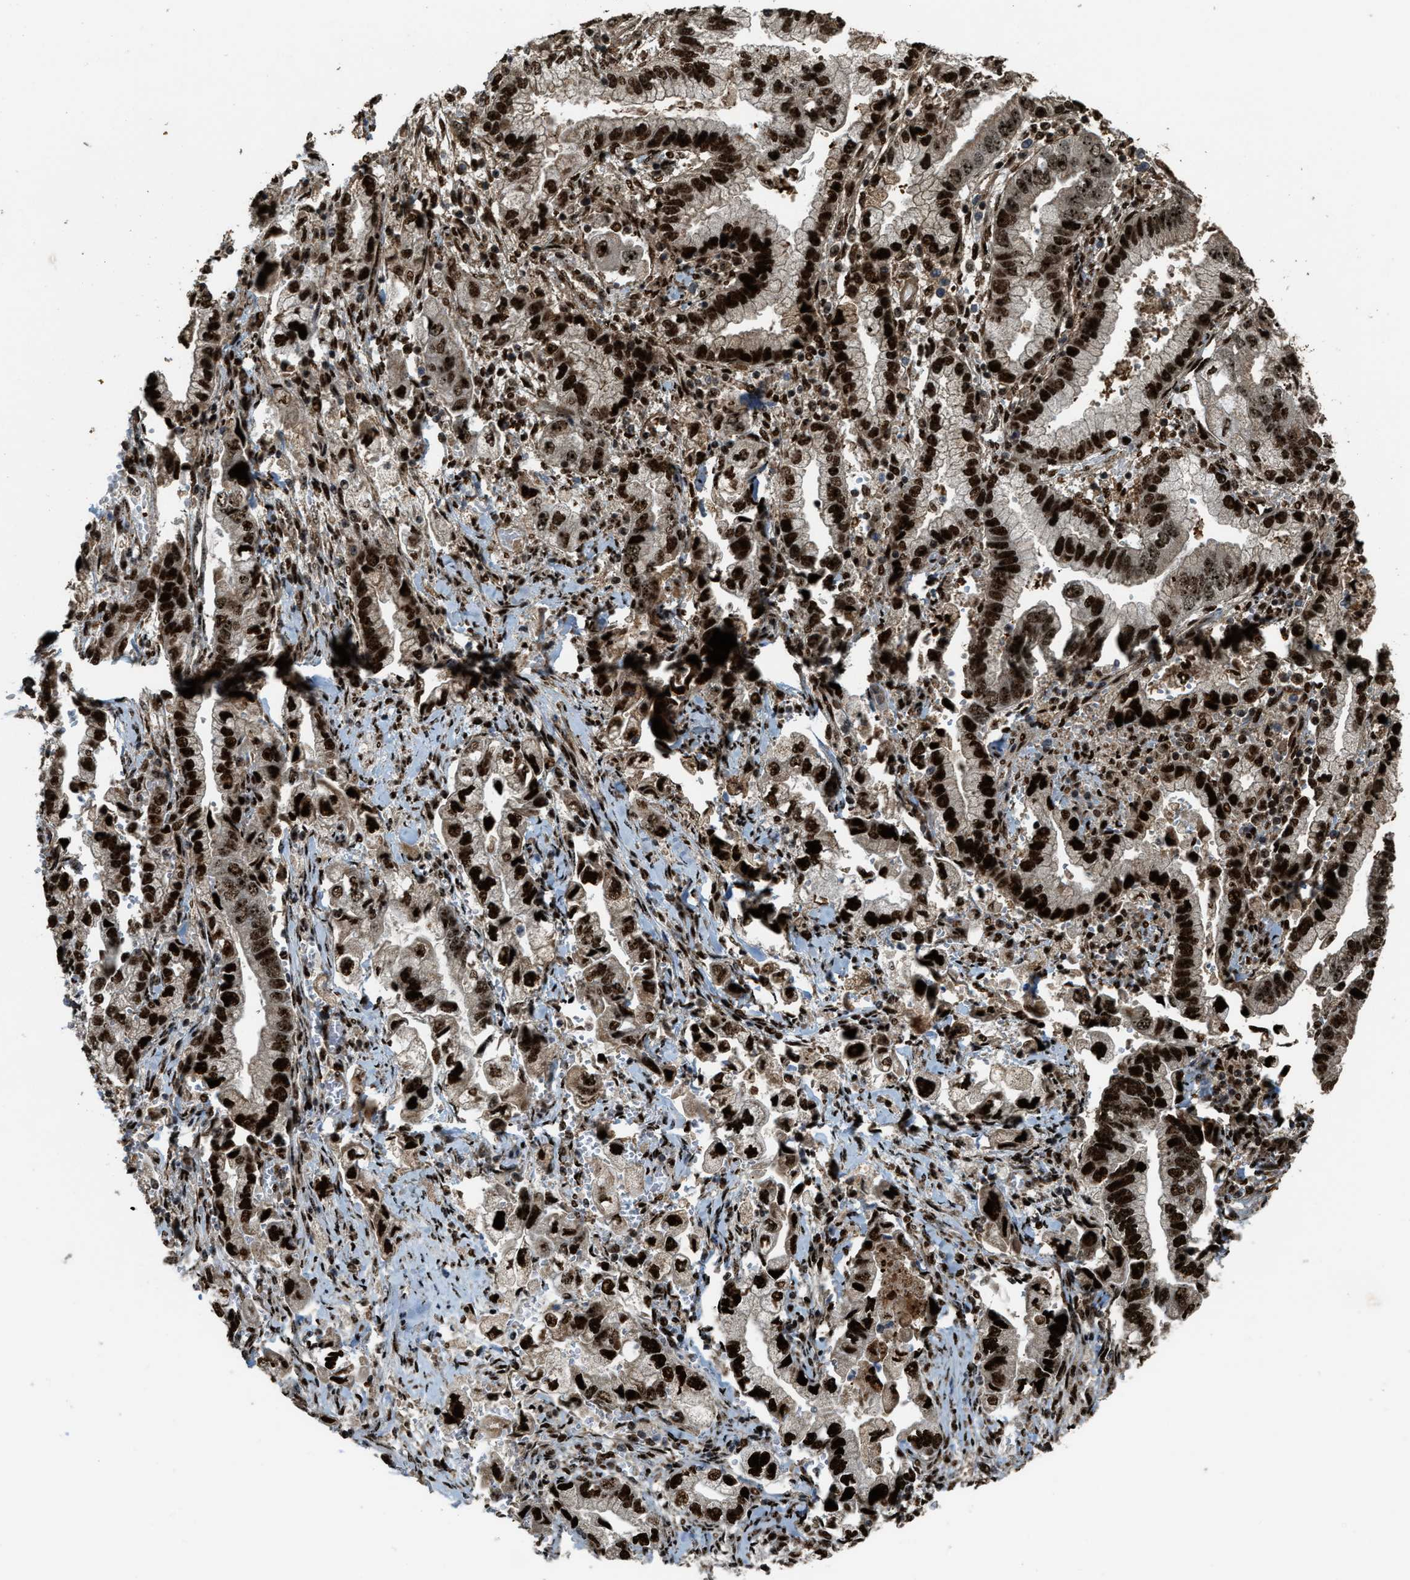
{"staining": {"intensity": "strong", "quantity": ">75%", "location": "cytoplasmic/membranous,nuclear"}, "tissue": "stomach cancer", "cell_type": "Tumor cells", "image_type": "cancer", "snomed": [{"axis": "morphology", "description": "Normal tissue, NOS"}, {"axis": "morphology", "description": "Adenocarcinoma, NOS"}, {"axis": "topography", "description": "Stomach"}], "caption": "The micrograph demonstrates immunohistochemical staining of stomach cancer (adenocarcinoma). There is strong cytoplasmic/membranous and nuclear positivity is identified in approximately >75% of tumor cells. Using DAB (3,3'-diaminobenzidine) (brown) and hematoxylin (blue) stains, captured at high magnification using brightfield microscopy.", "gene": "ZNF687", "patient": {"sex": "male", "age": 62}}